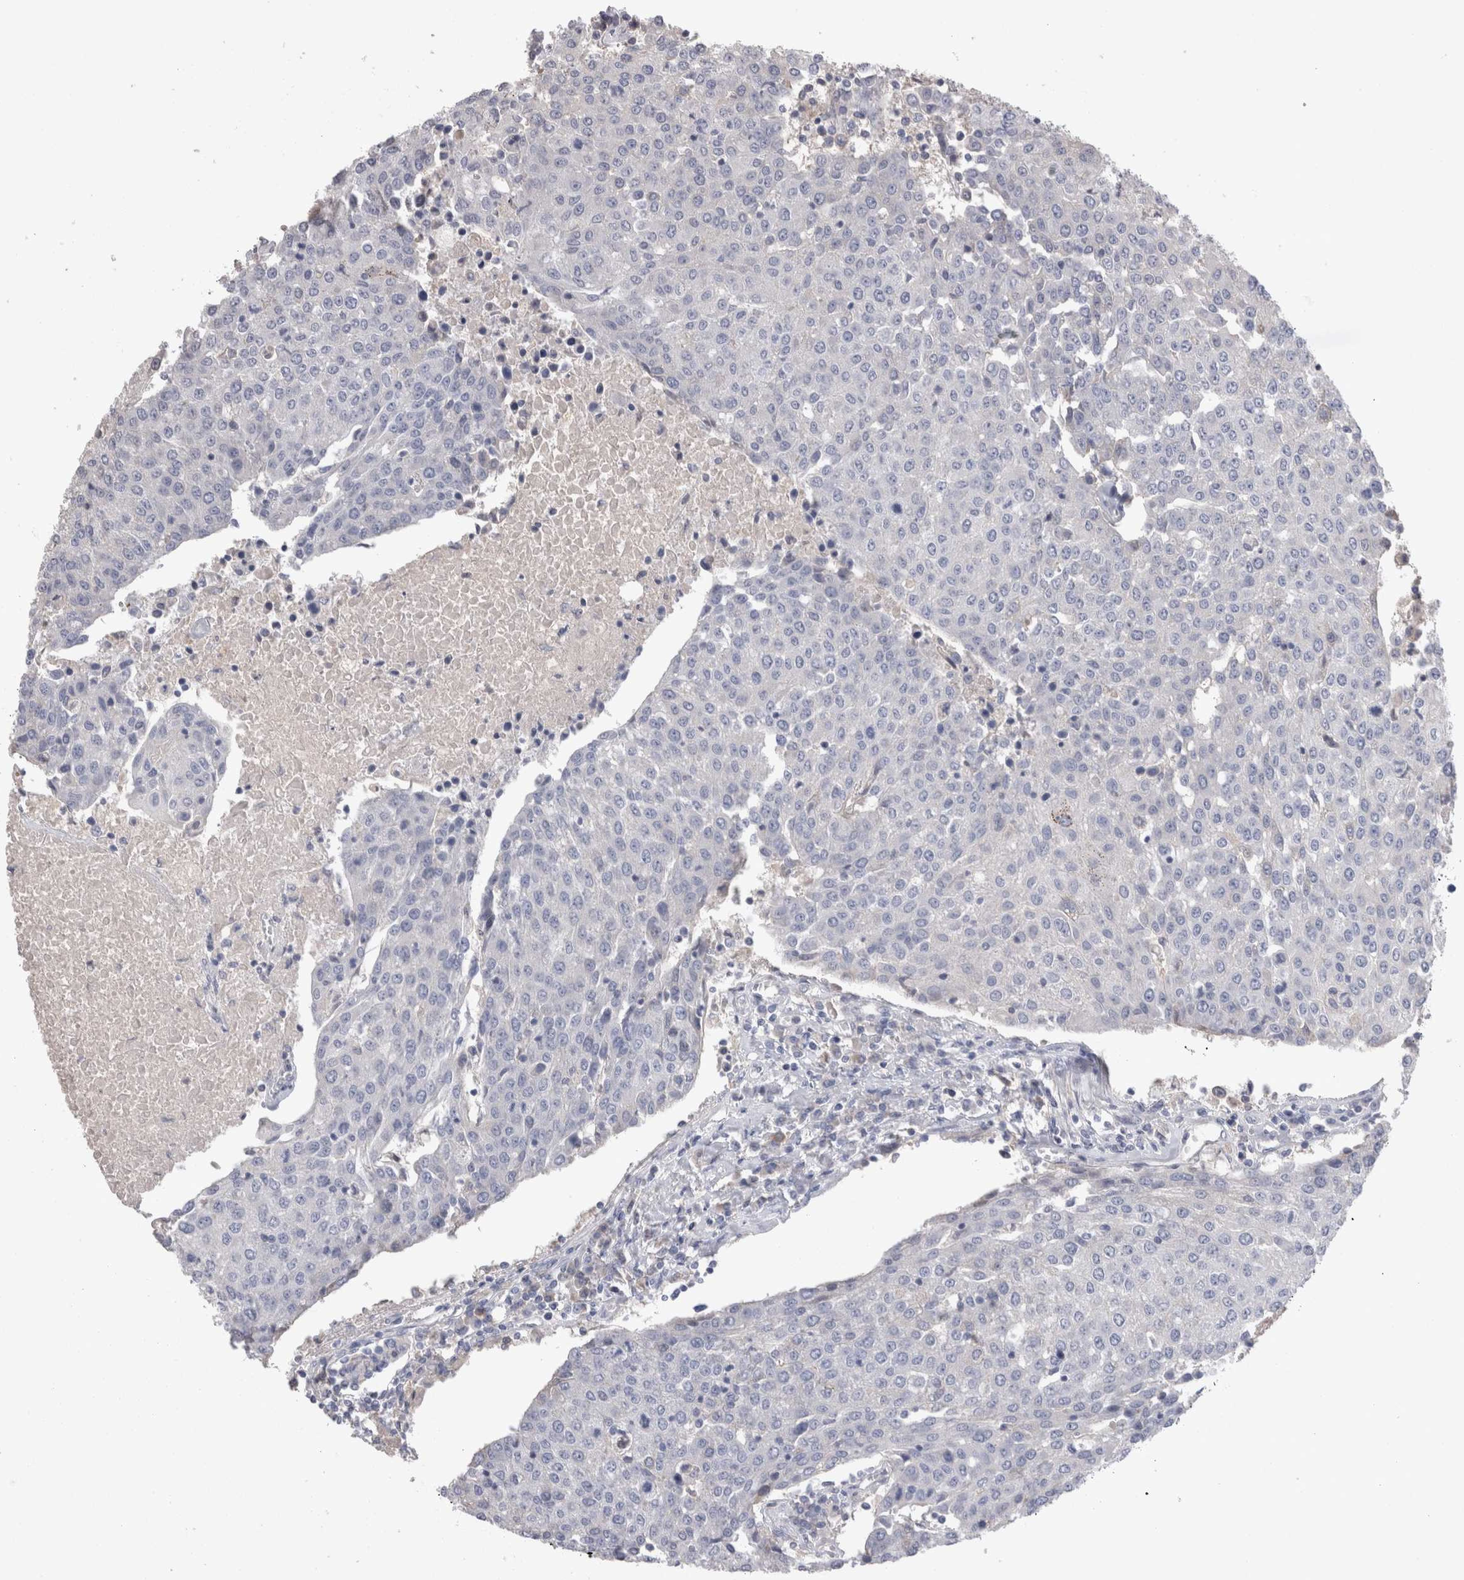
{"staining": {"intensity": "negative", "quantity": "none", "location": "none"}, "tissue": "urothelial cancer", "cell_type": "Tumor cells", "image_type": "cancer", "snomed": [{"axis": "morphology", "description": "Urothelial carcinoma, High grade"}, {"axis": "topography", "description": "Urinary bladder"}], "caption": "The image reveals no significant staining in tumor cells of high-grade urothelial carcinoma.", "gene": "REG1A", "patient": {"sex": "female", "age": 85}}